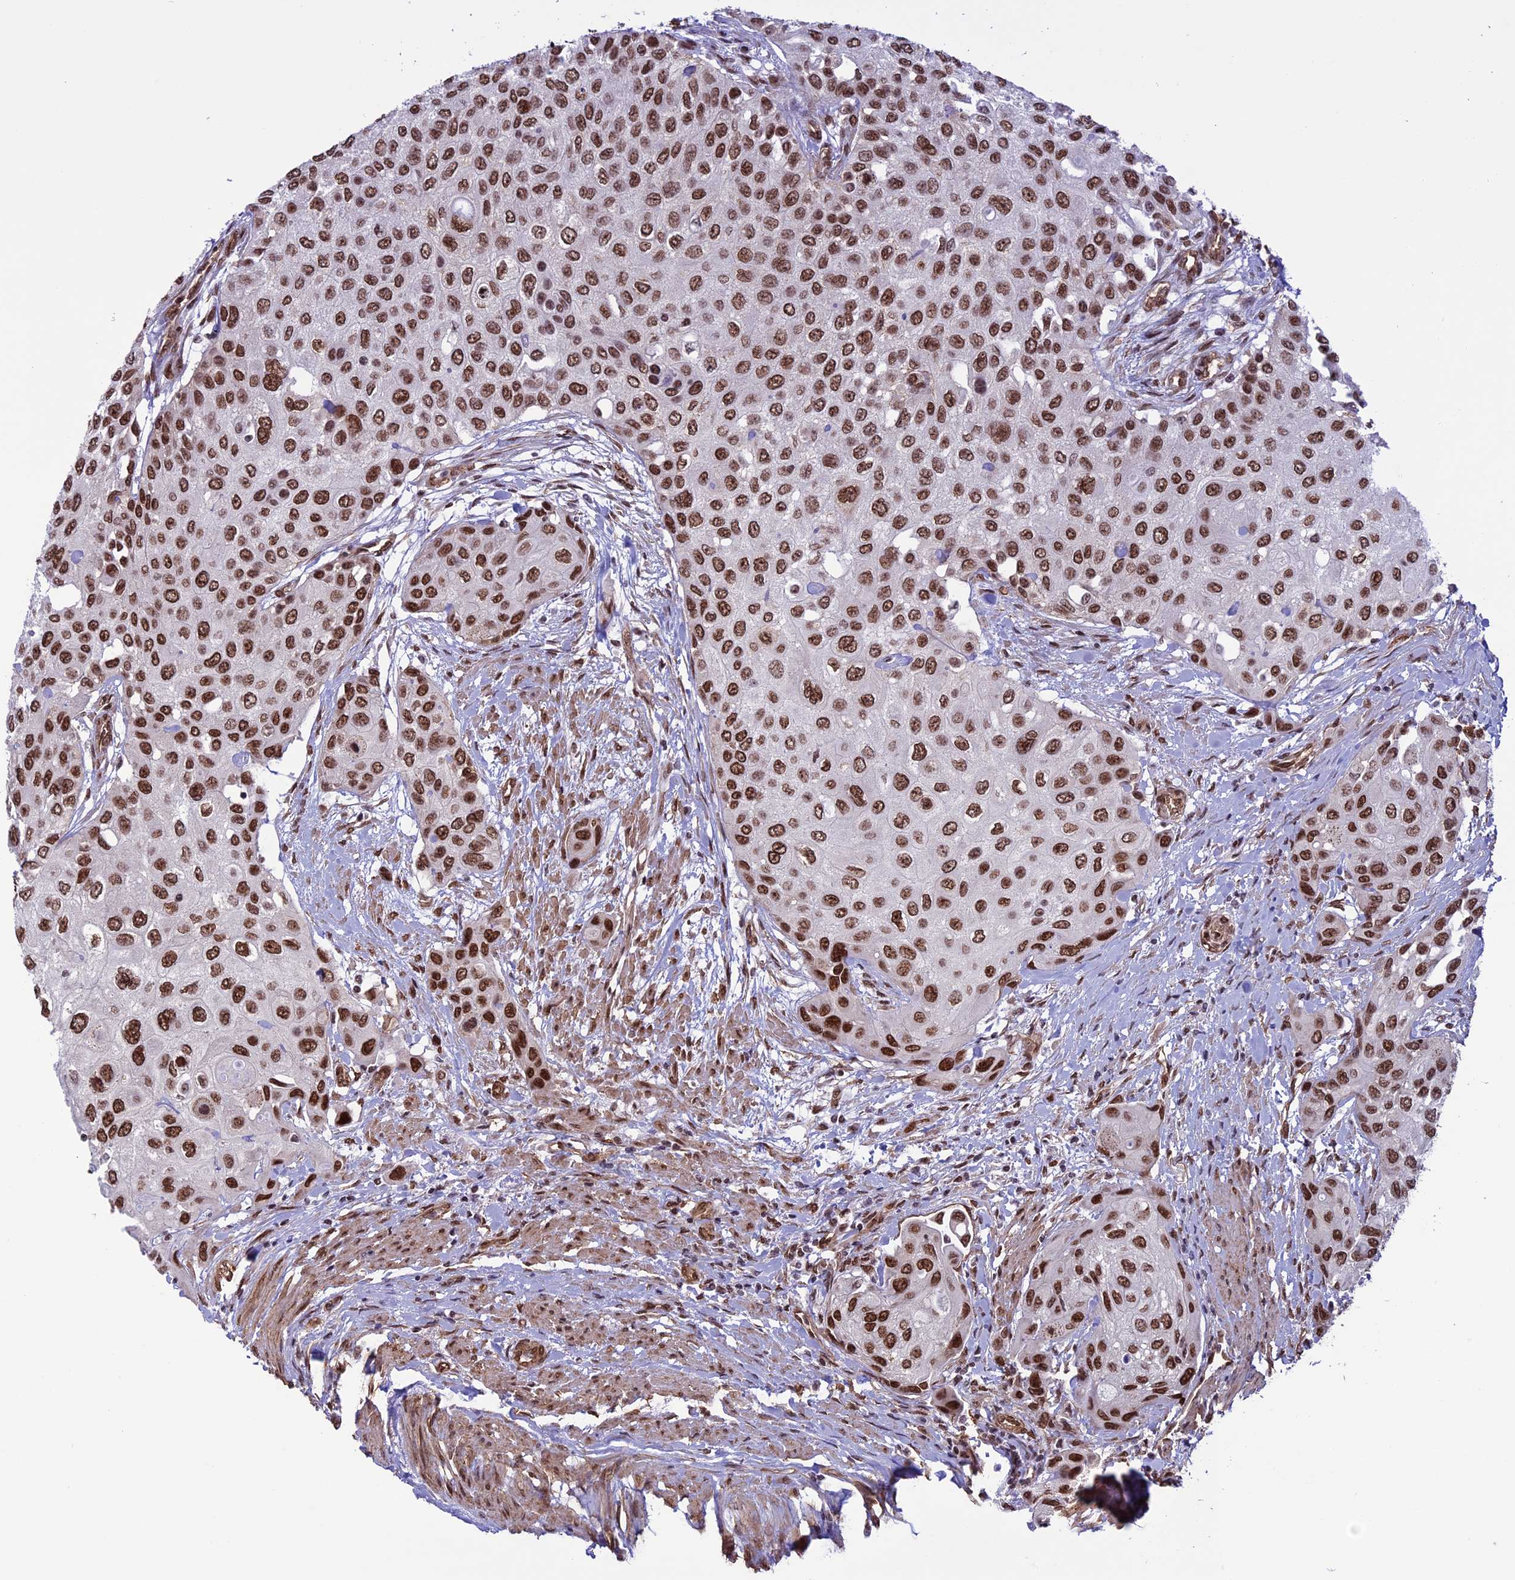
{"staining": {"intensity": "strong", "quantity": ">75%", "location": "nuclear"}, "tissue": "urothelial cancer", "cell_type": "Tumor cells", "image_type": "cancer", "snomed": [{"axis": "morphology", "description": "Normal tissue, NOS"}, {"axis": "morphology", "description": "Urothelial carcinoma, High grade"}, {"axis": "topography", "description": "Vascular tissue"}, {"axis": "topography", "description": "Urinary bladder"}], "caption": "This is an image of immunohistochemistry staining of urothelial cancer, which shows strong staining in the nuclear of tumor cells.", "gene": "MPHOSPH8", "patient": {"sex": "female", "age": 56}}